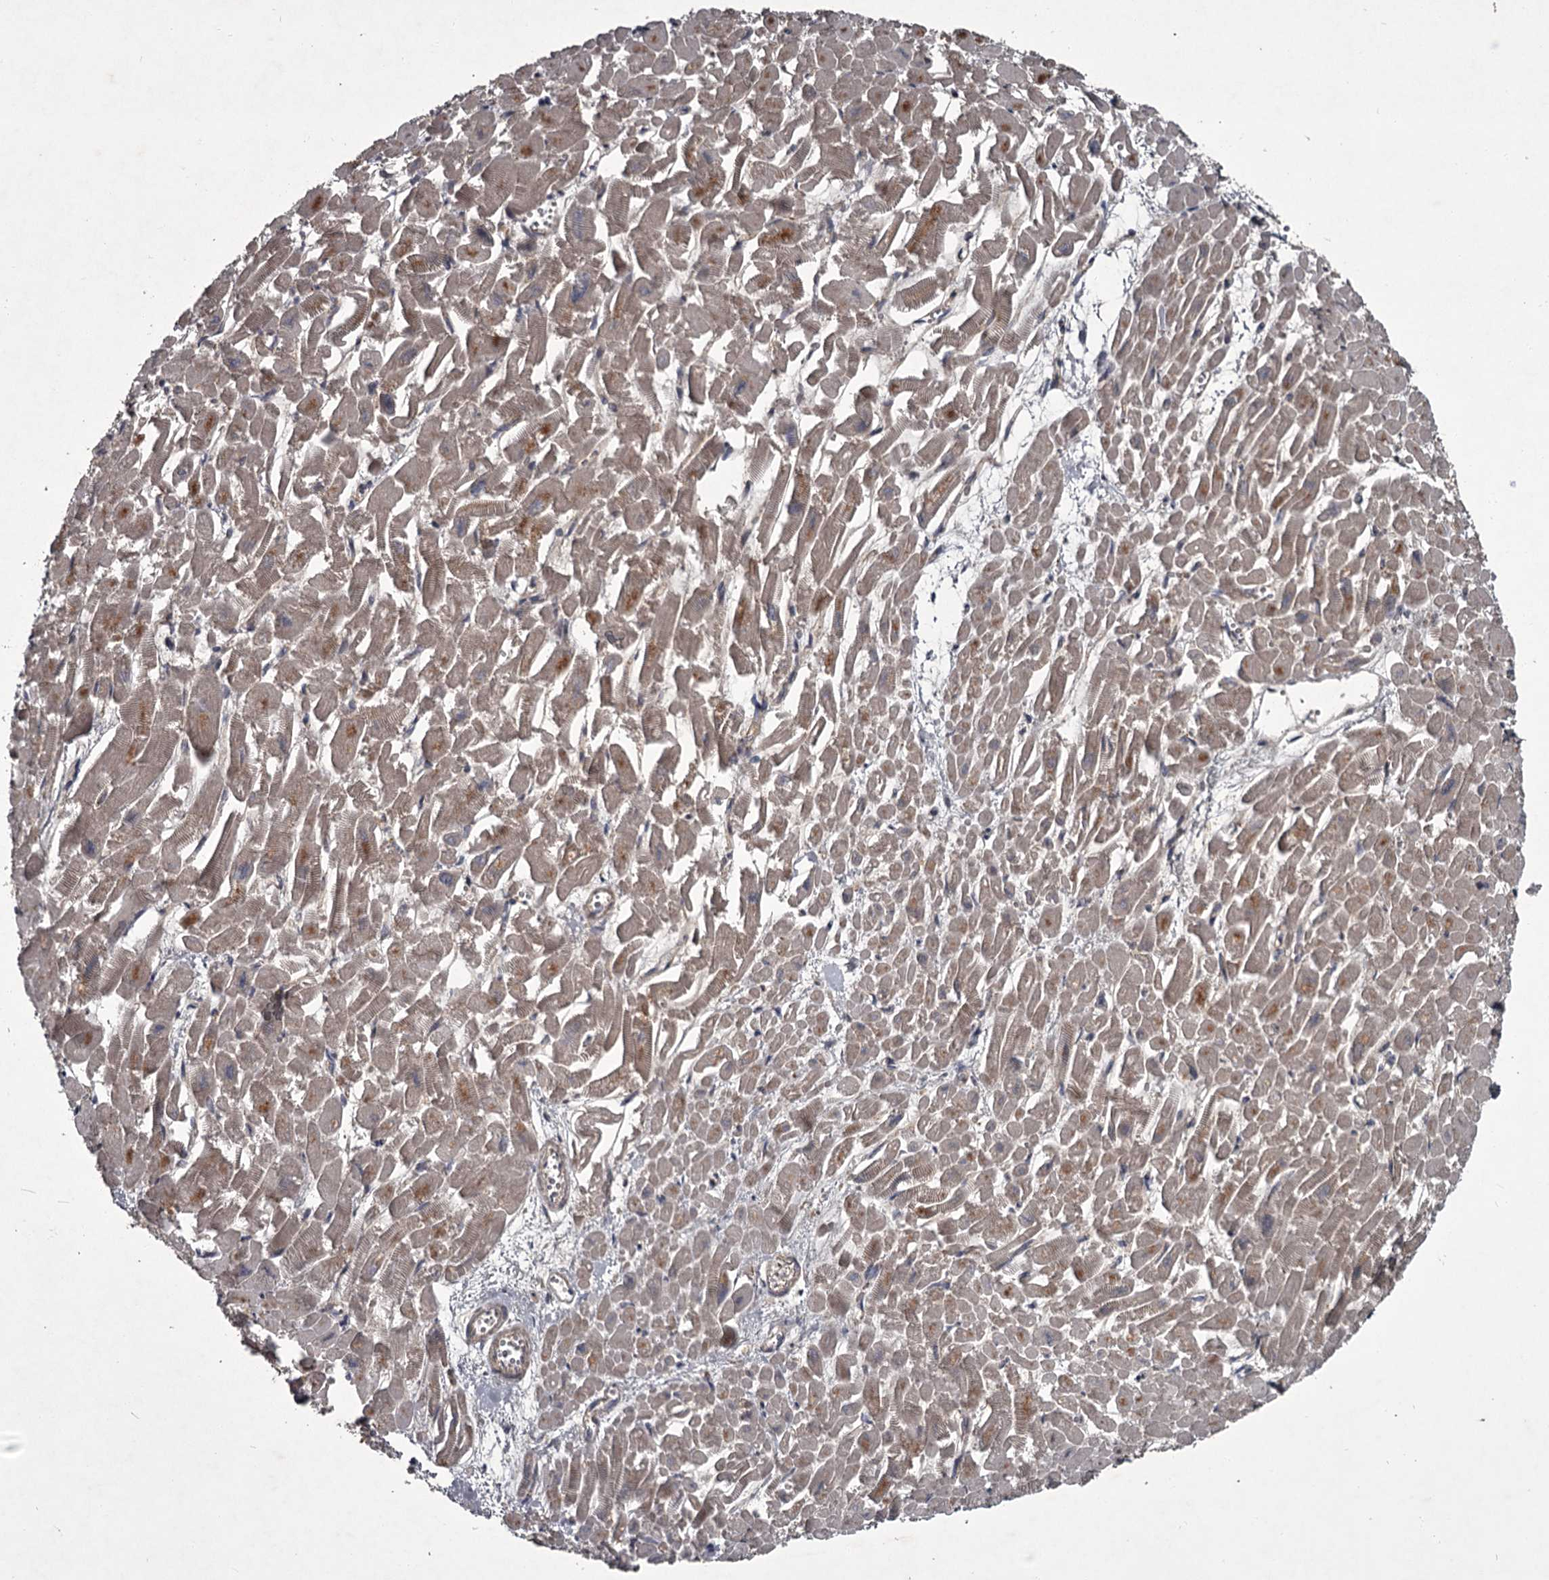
{"staining": {"intensity": "weak", "quantity": "25%-75%", "location": "cytoplasmic/membranous"}, "tissue": "heart muscle", "cell_type": "Cardiomyocytes", "image_type": "normal", "snomed": [{"axis": "morphology", "description": "Normal tissue, NOS"}, {"axis": "topography", "description": "Heart"}], "caption": "A histopathology image showing weak cytoplasmic/membranous staining in approximately 25%-75% of cardiomyocytes in unremarkable heart muscle, as visualized by brown immunohistochemical staining.", "gene": "UNC93B1", "patient": {"sex": "male", "age": 54}}